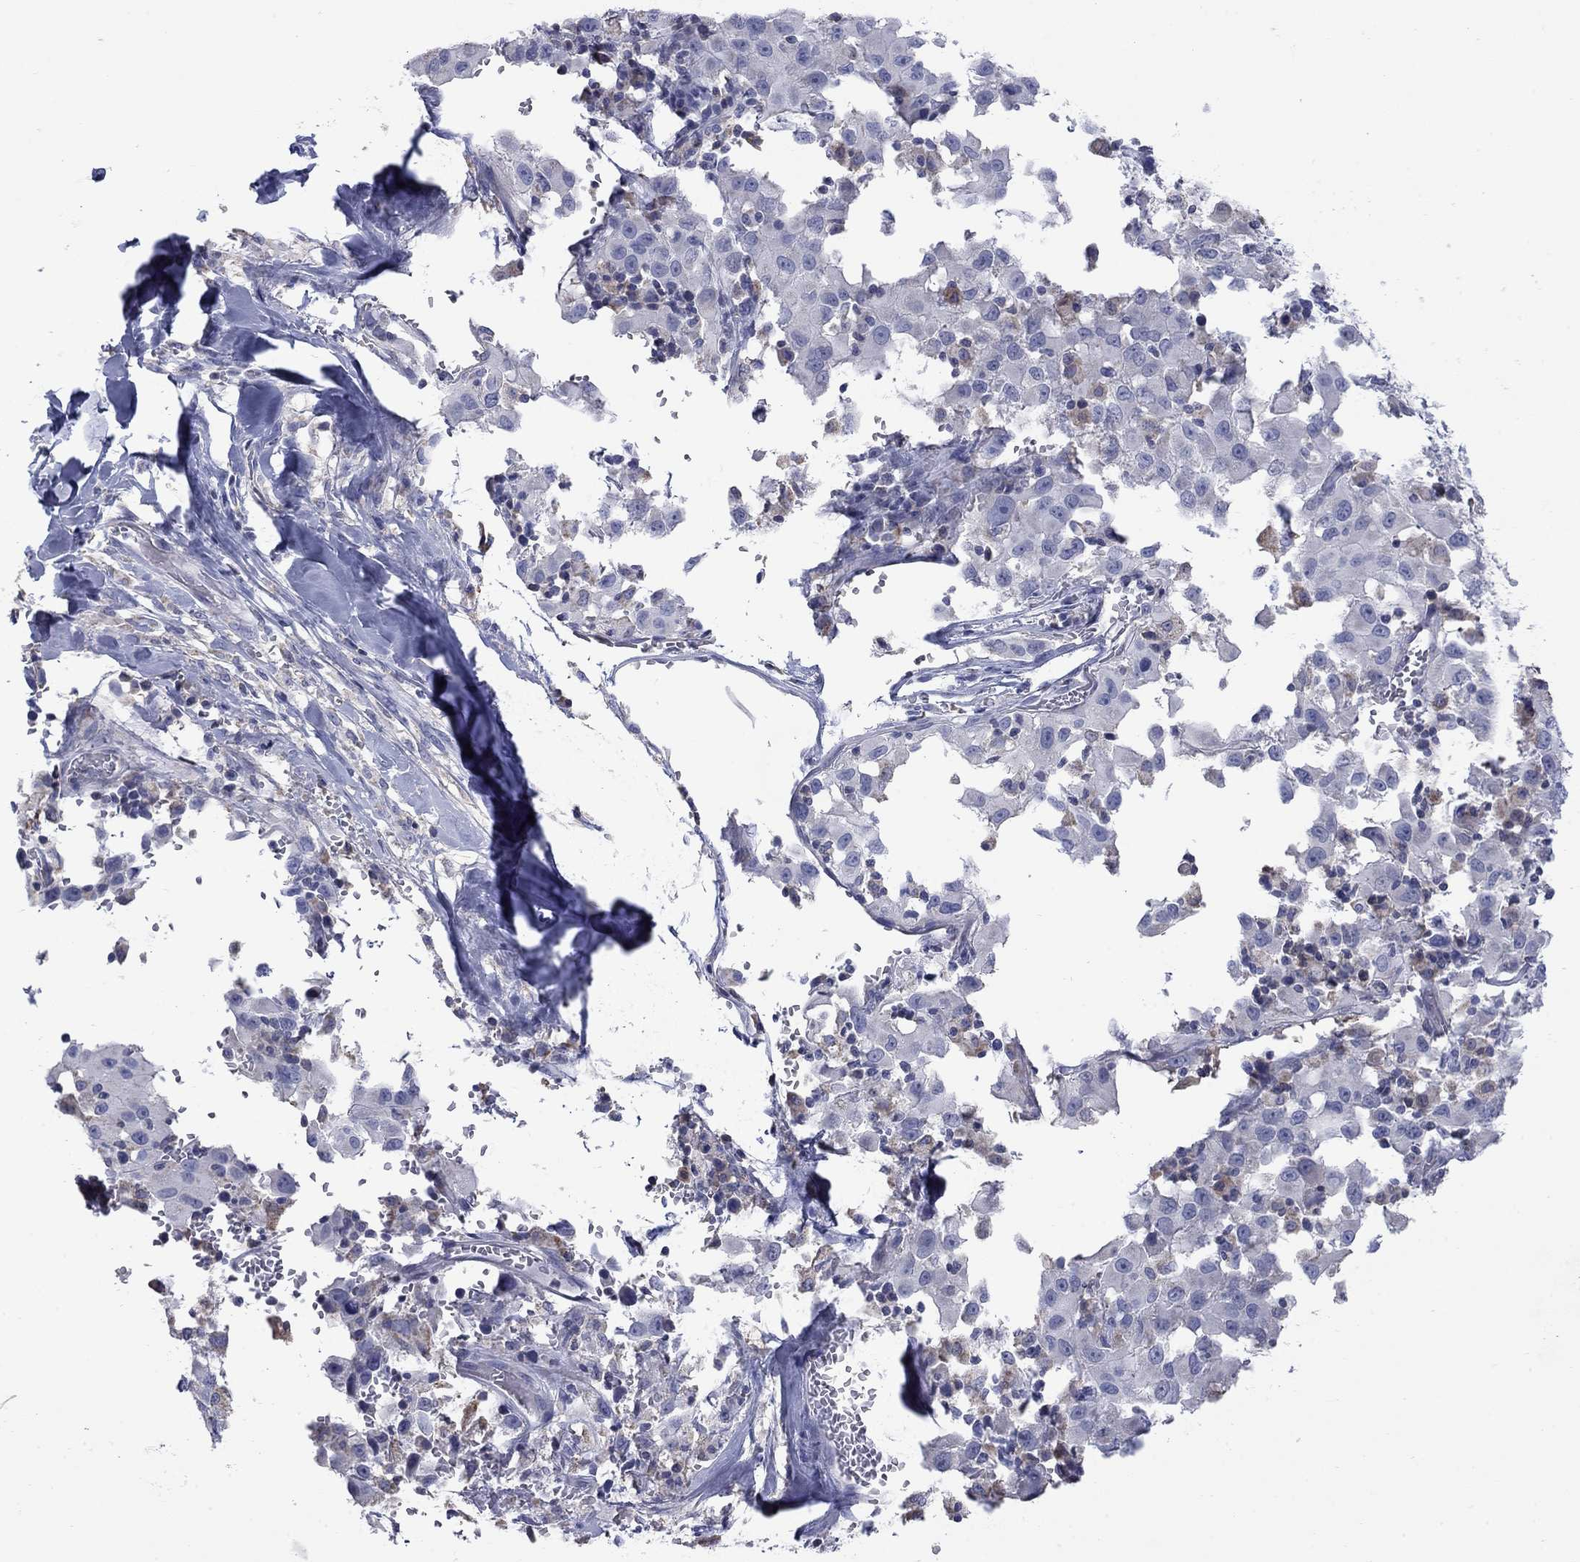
{"staining": {"intensity": "negative", "quantity": "none", "location": "none"}, "tissue": "melanoma", "cell_type": "Tumor cells", "image_type": "cancer", "snomed": [{"axis": "morphology", "description": "Malignant melanoma, Metastatic site"}, {"axis": "topography", "description": "Lymph node"}], "caption": "The histopathology image reveals no staining of tumor cells in malignant melanoma (metastatic site).", "gene": "FRK", "patient": {"sex": "male", "age": 50}}